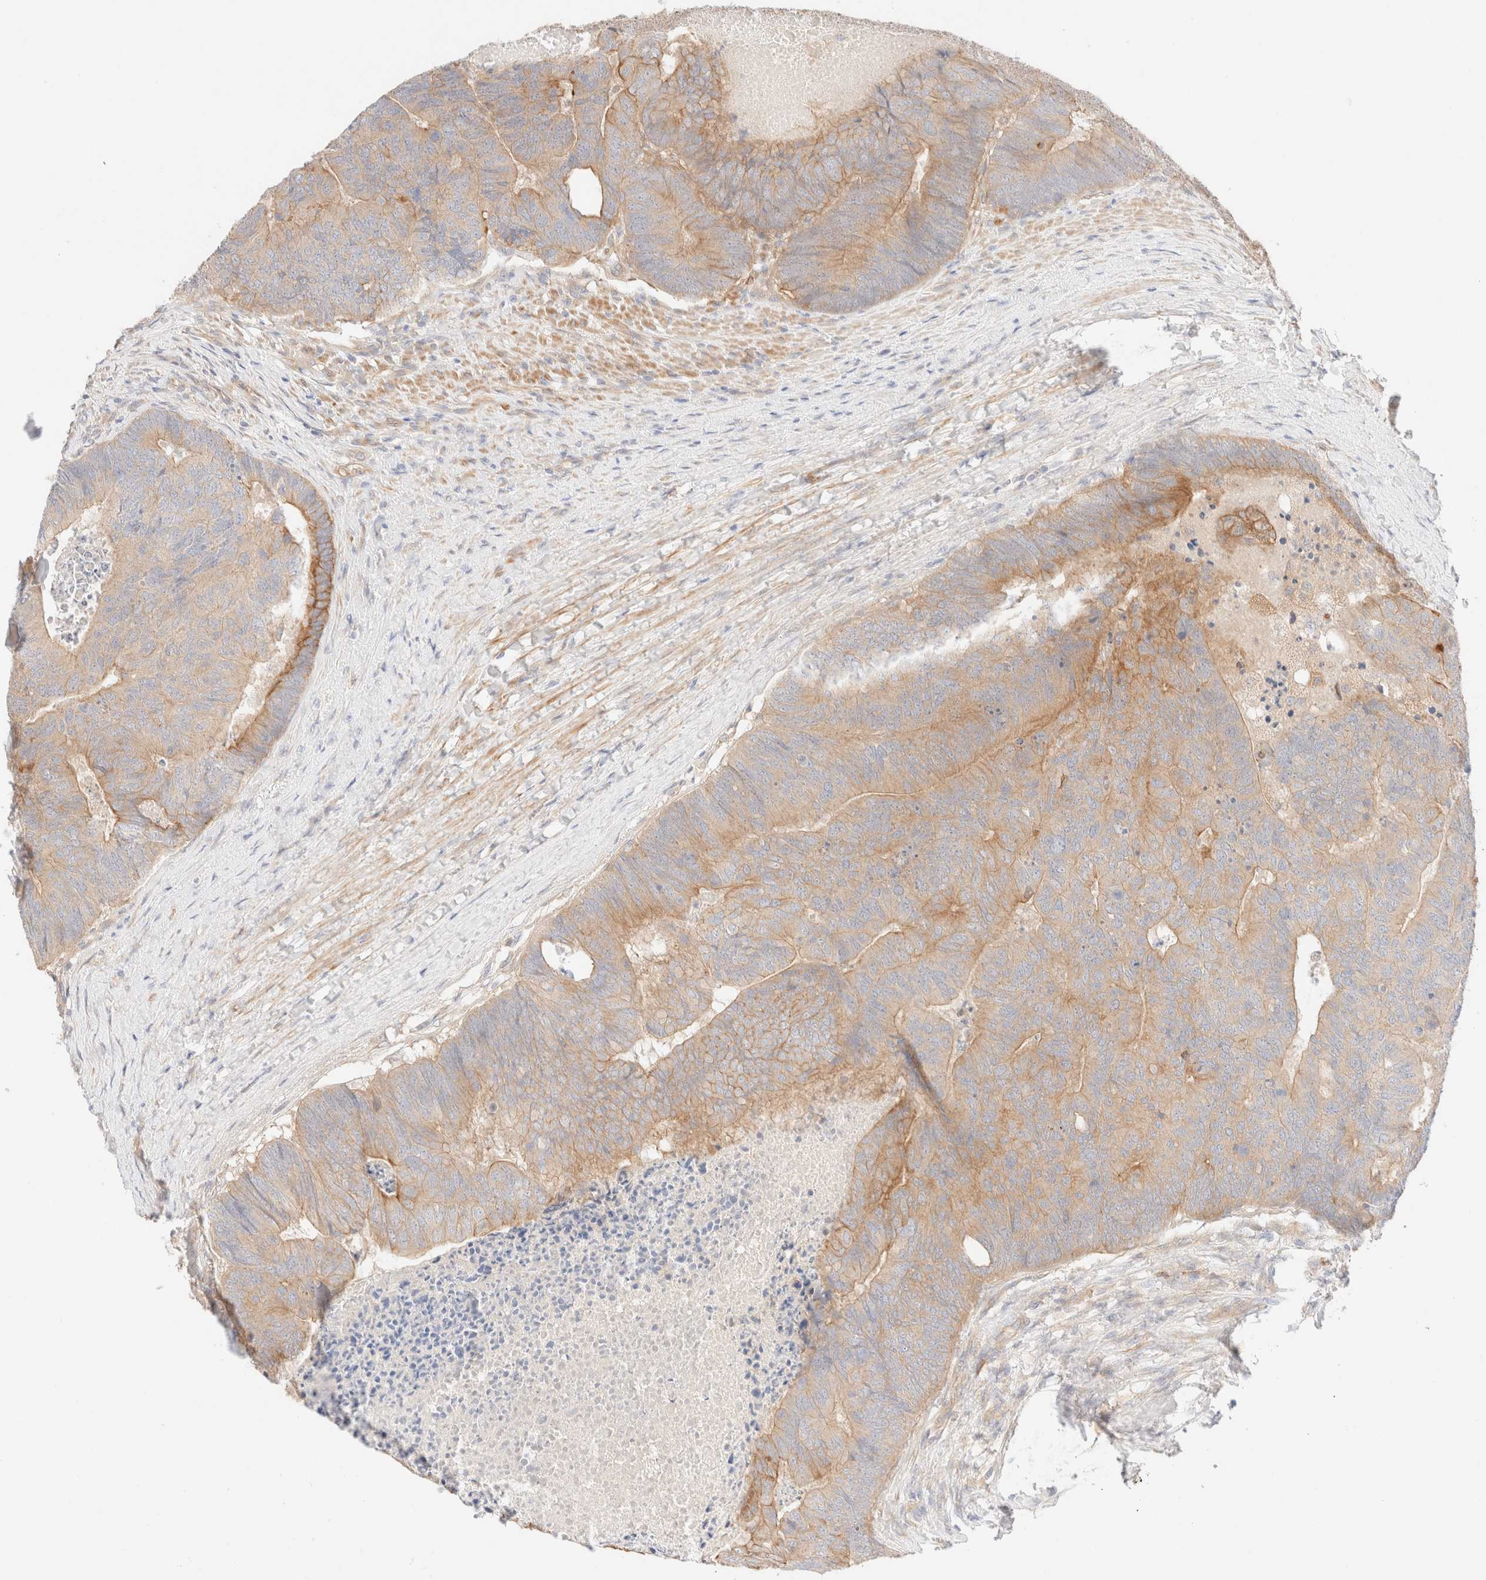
{"staining": {"intensity": "moderate", "quantity": ">75%", "location": "cytoplasmic/membranous"}, "tissue": "colorectal cancer", "cell_type": "Tumor cells", "image_type": "cancer", "snomed": [{"axis": "morphology", "description": "Adenocarcinoma, NOS"}, {"axis": "topography", "description": "Colon"}], "caption": "A photomicrograph of colorectal cancer stained for a protein shows moderate cytoplasmic/membranous brown staining in tumor cells. (DAB = brown stain, brightfield microscopy at high magnification).", "gene": "NIBAN2", "patient": {"sex": "female", "age": 67}}